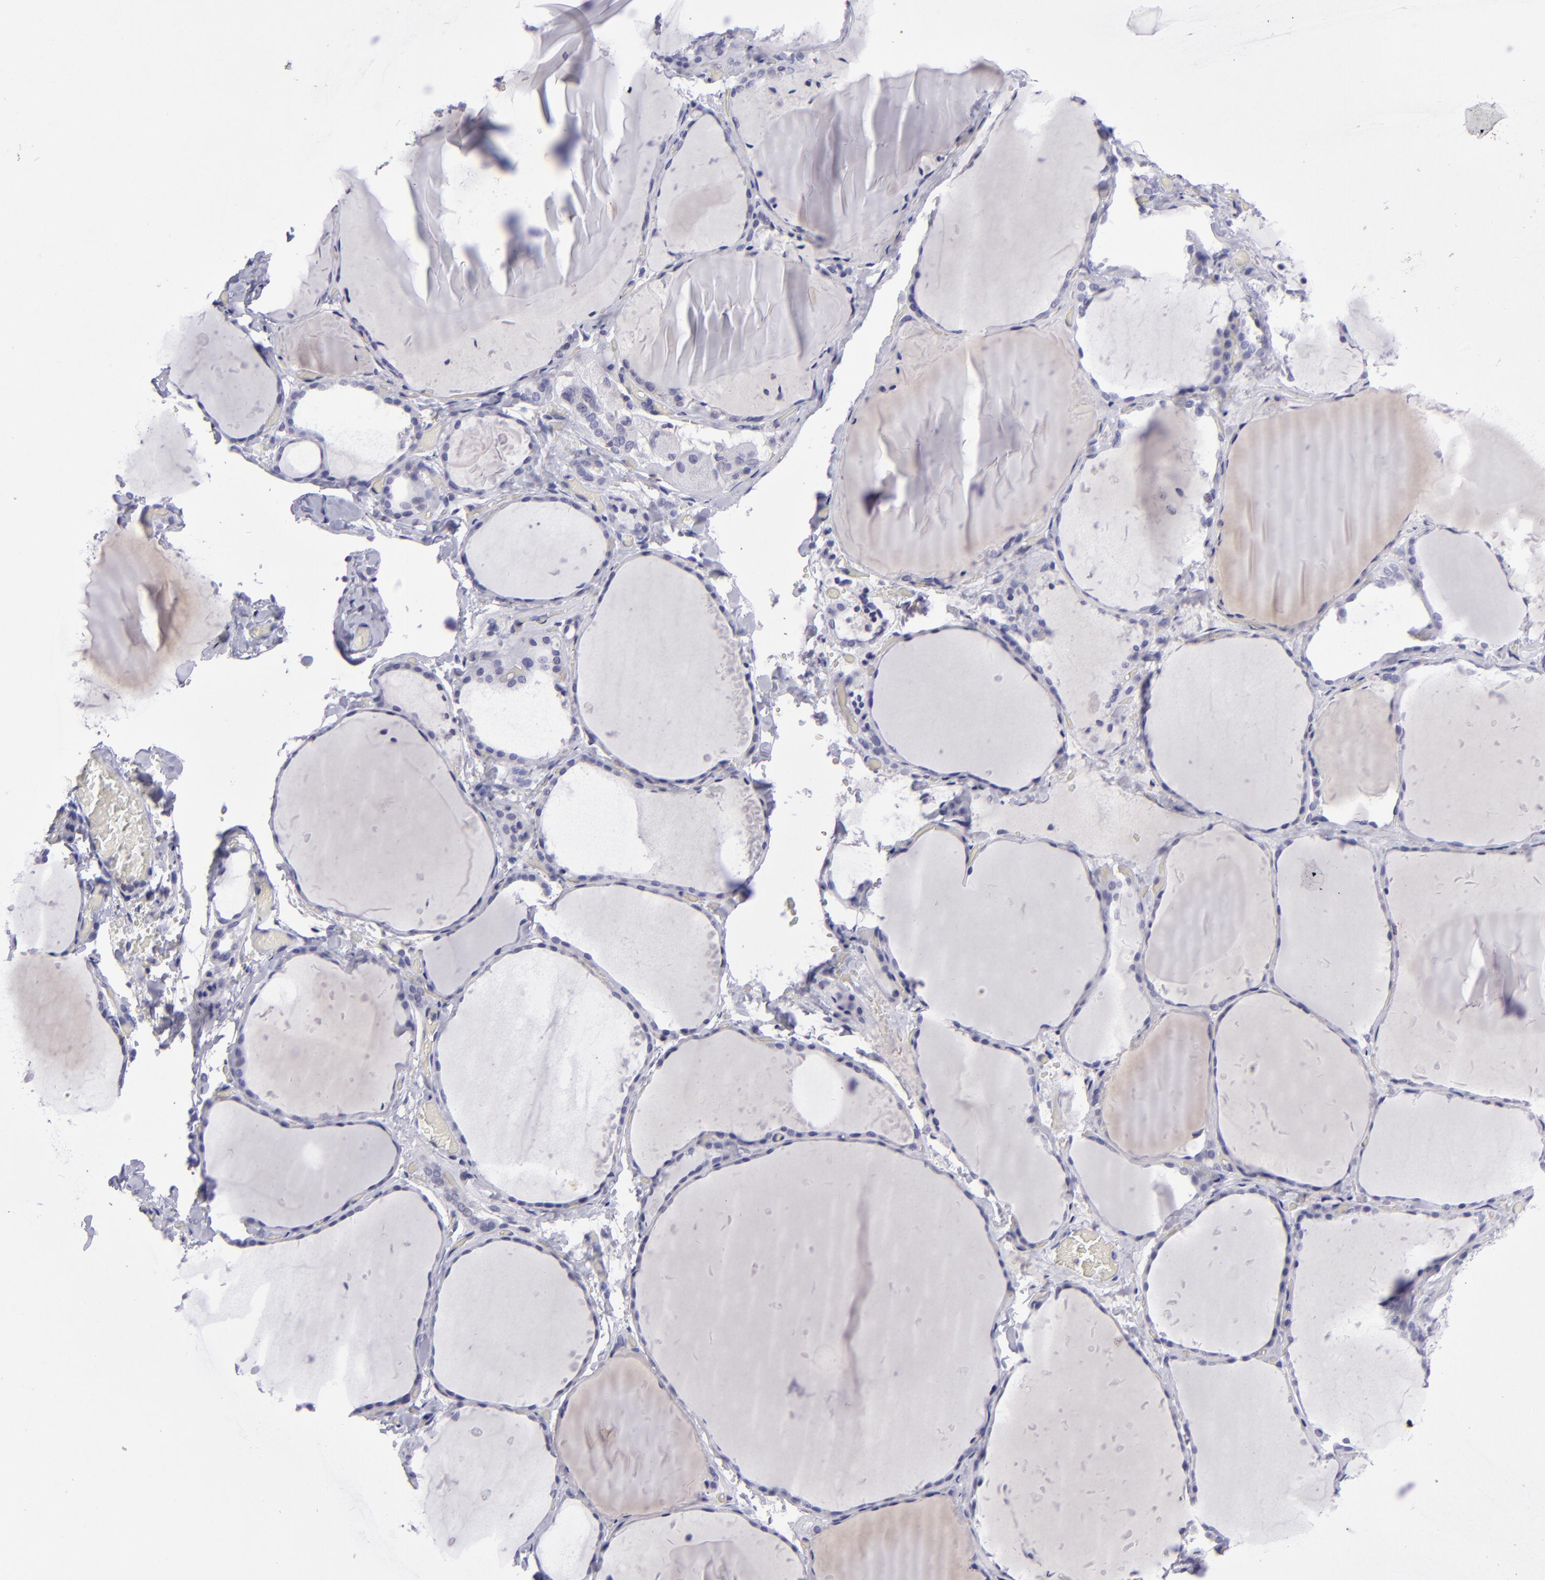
{"staining": {"intensity": "negative", "quantity": "none", "location": "none"}, "tissue": "thyroid gland", "cell_type": "Glandular cells", "image_type": "normal", "snomed": [{"axis": "morphology", "description": "Normal tissue, NOS"}, {"axis": "topography", "description": "Thyroid gland"}], "caption": "Human thyroid gland stained for a protein using immunohistochemistry displays no expression in glandular cells.", "gene": "CD48", "patient": {"sex": "female", "age": 22}}